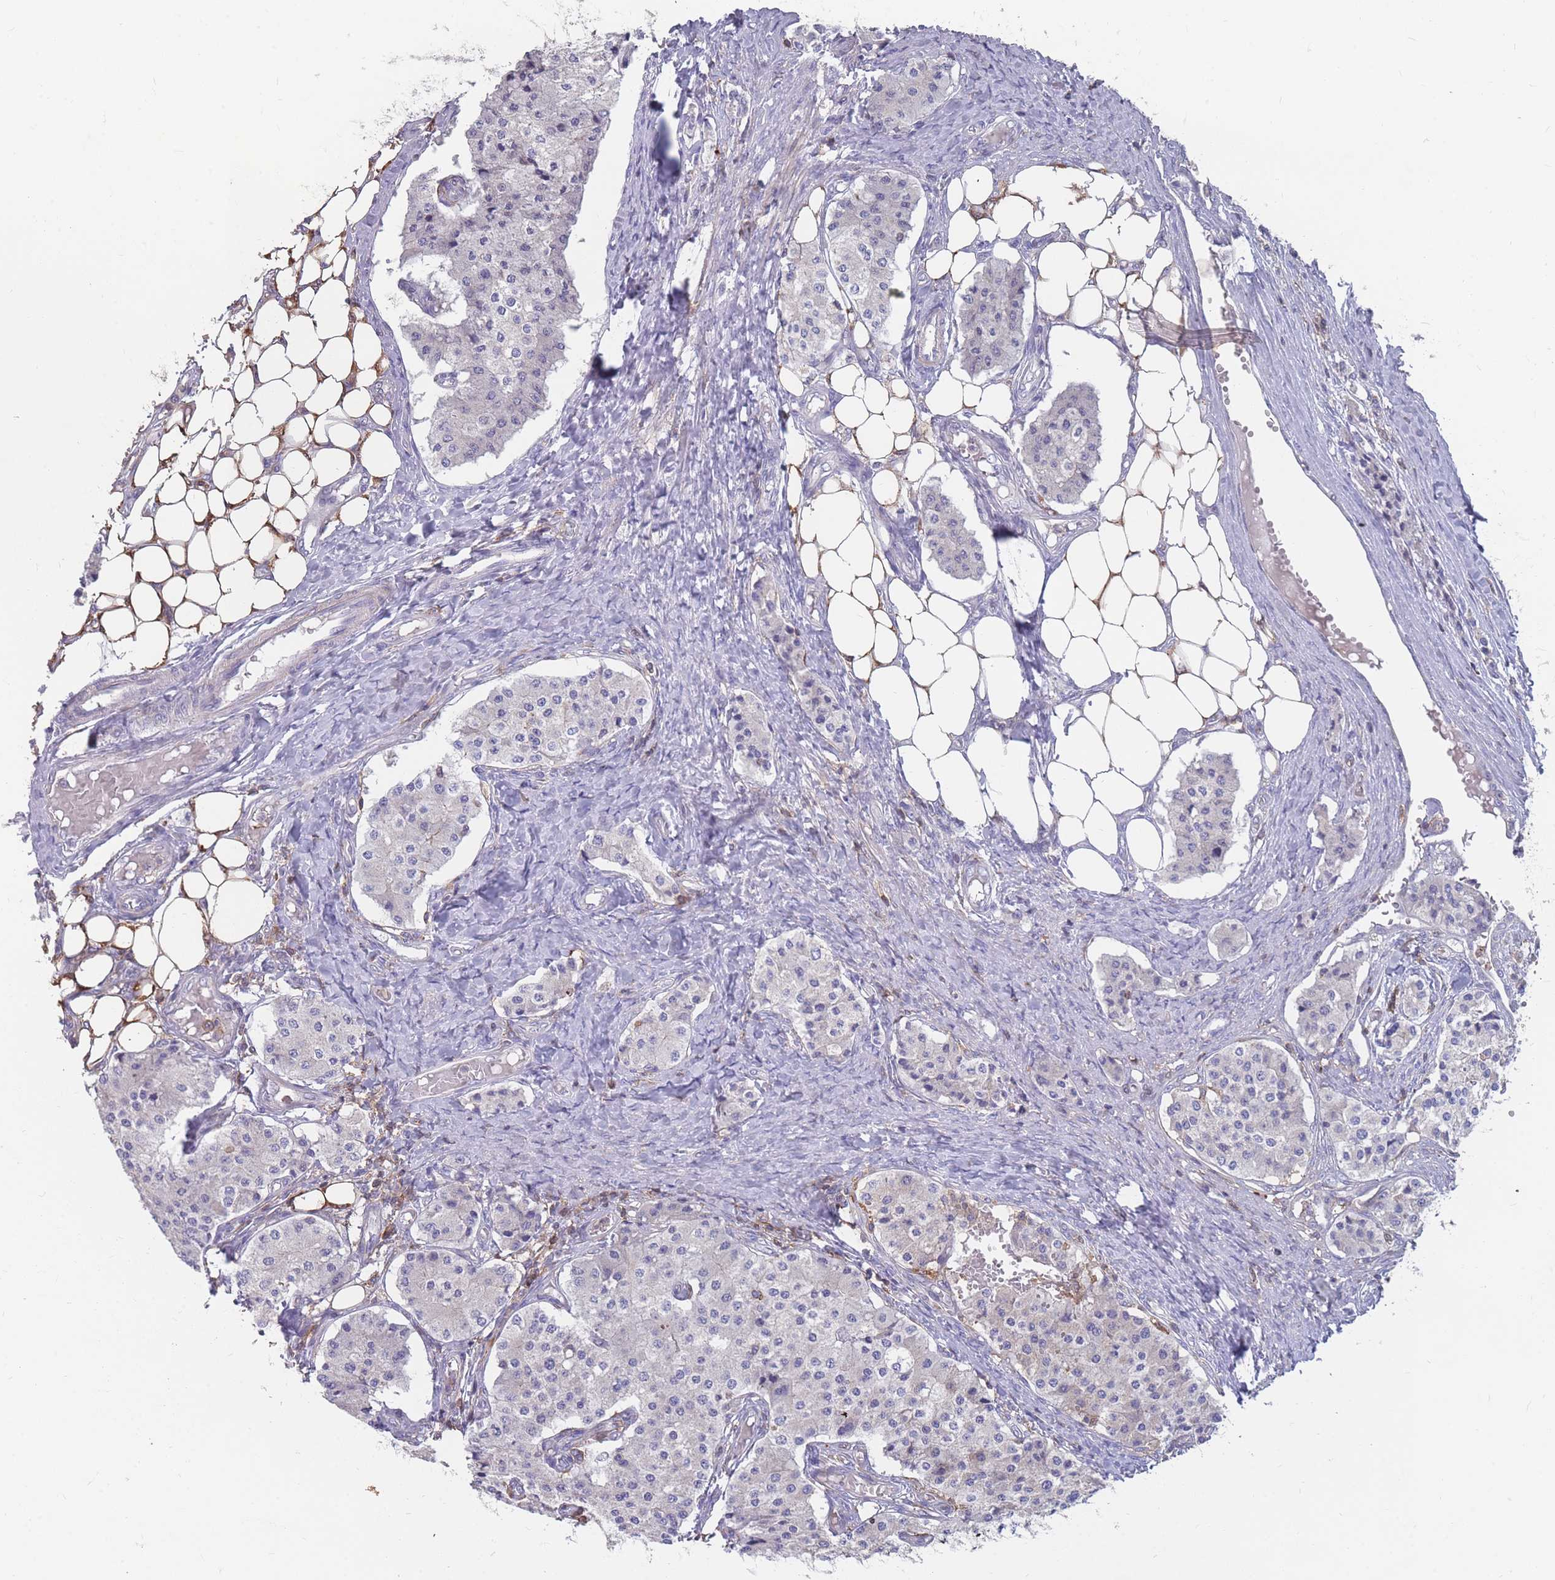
{"staining": {"intensity": "negative", "quantity": "none", "location": "none"}, "tissue": "carcinoid", "cell_type": "Tumor cells", "image_type": "cancer", "snomed": [{"axis": "morphology", "description": "Carcinoid, malignant, NOS"}, {"axis": "topography", "description": "Colon"}], "caption": "Micrograph shows no protein expression in tumor cells of carcinoid tissue.", "gene": "CD33", "patient": {"sex": "female", "age": 52}}